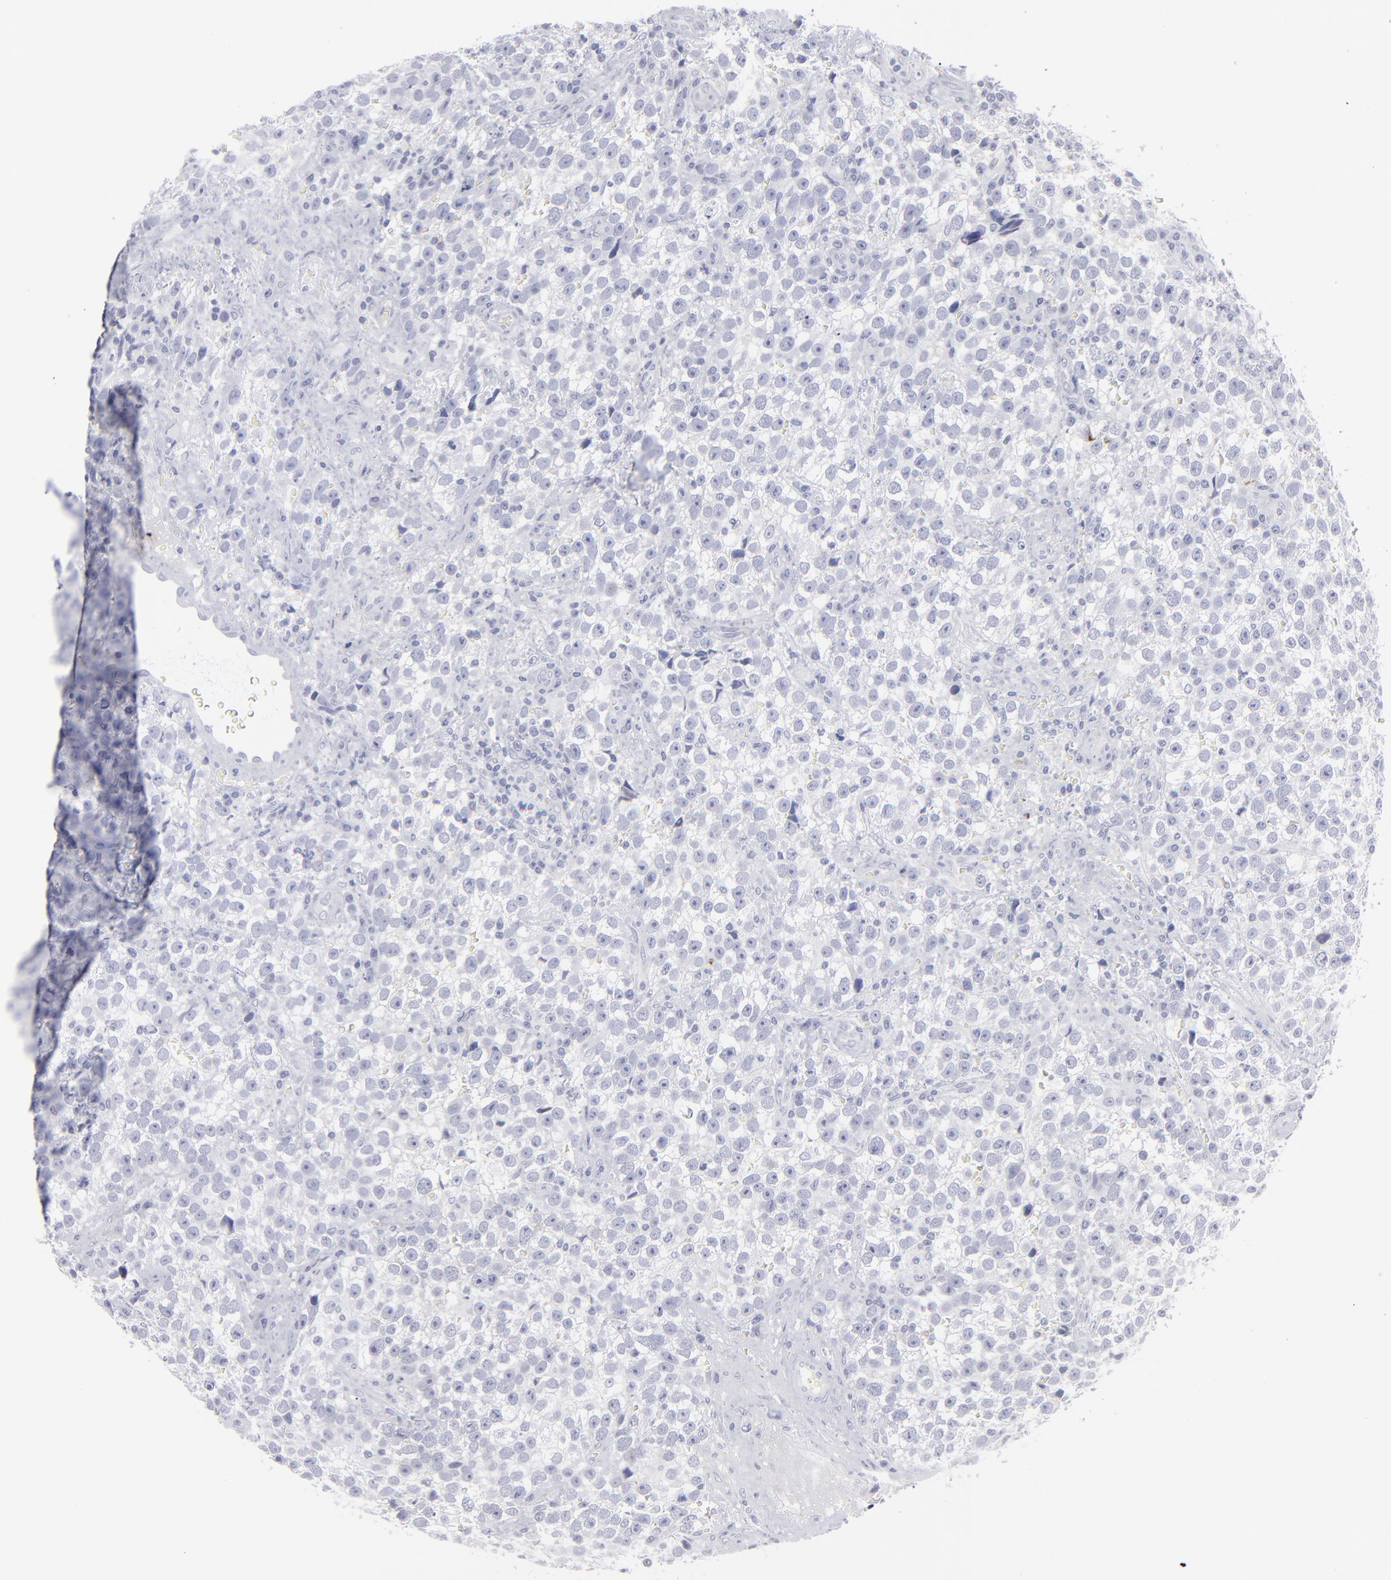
{"staining": {"intensity": "negative", "quantity": "none", "location": "none"}, "tissue": "testis cancer", "cell_type": "Tumor cells", "image_type": "cancer", "snomed": [{"axis": "morphology", "description": "Seminoma, NOS"}, {"axis": "topography", "description": "Testis"}], "caption": "Tumor cells show no significant staining in testis seminoma.", "gene": "CADM3", "patient": {"sex": "male", "age": 38}}